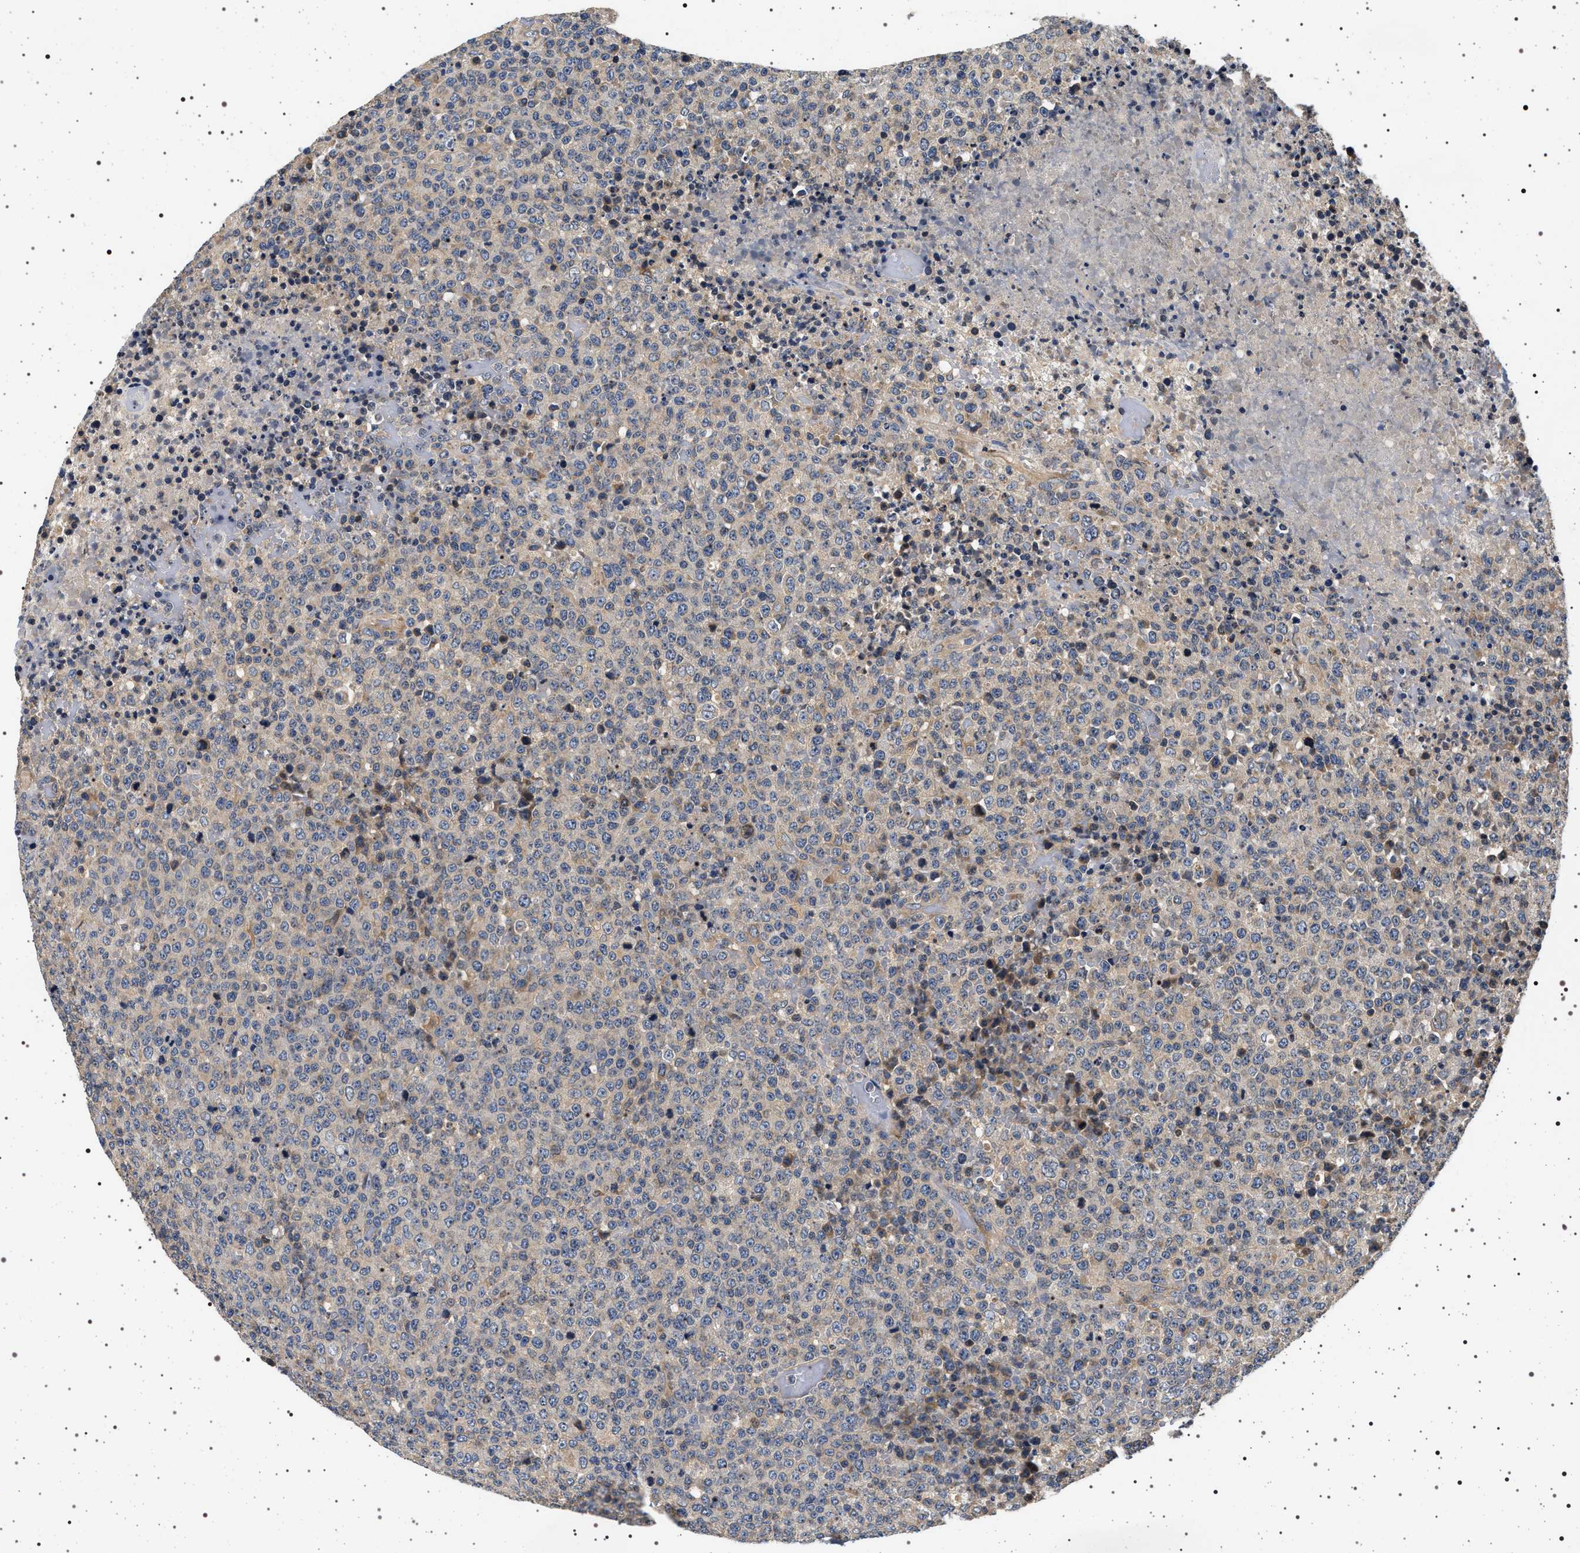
{"staining": {"intensity": "negative", "quantity": "none", "location": "none"}, "tissue": "lymphoma", "cell_type": "Tumor cells", "image_type": "cancer", "snomed": [{"axis": "morphology", "description": "Malignant lymphoma, non-Hodgkin's type, High grade"}, {"axis": "topography", "description": "Lymph node"}], "caption": "Immunohistochemistry micrograph of neoplastic tissue: human lymphoma stained with DAB (3,3'-diaminobenzidine) demonstrates no significant protein positivity in tumor cells.", "gene": "DCBLD2", "patient": {"sex": "male", "age": 13}}